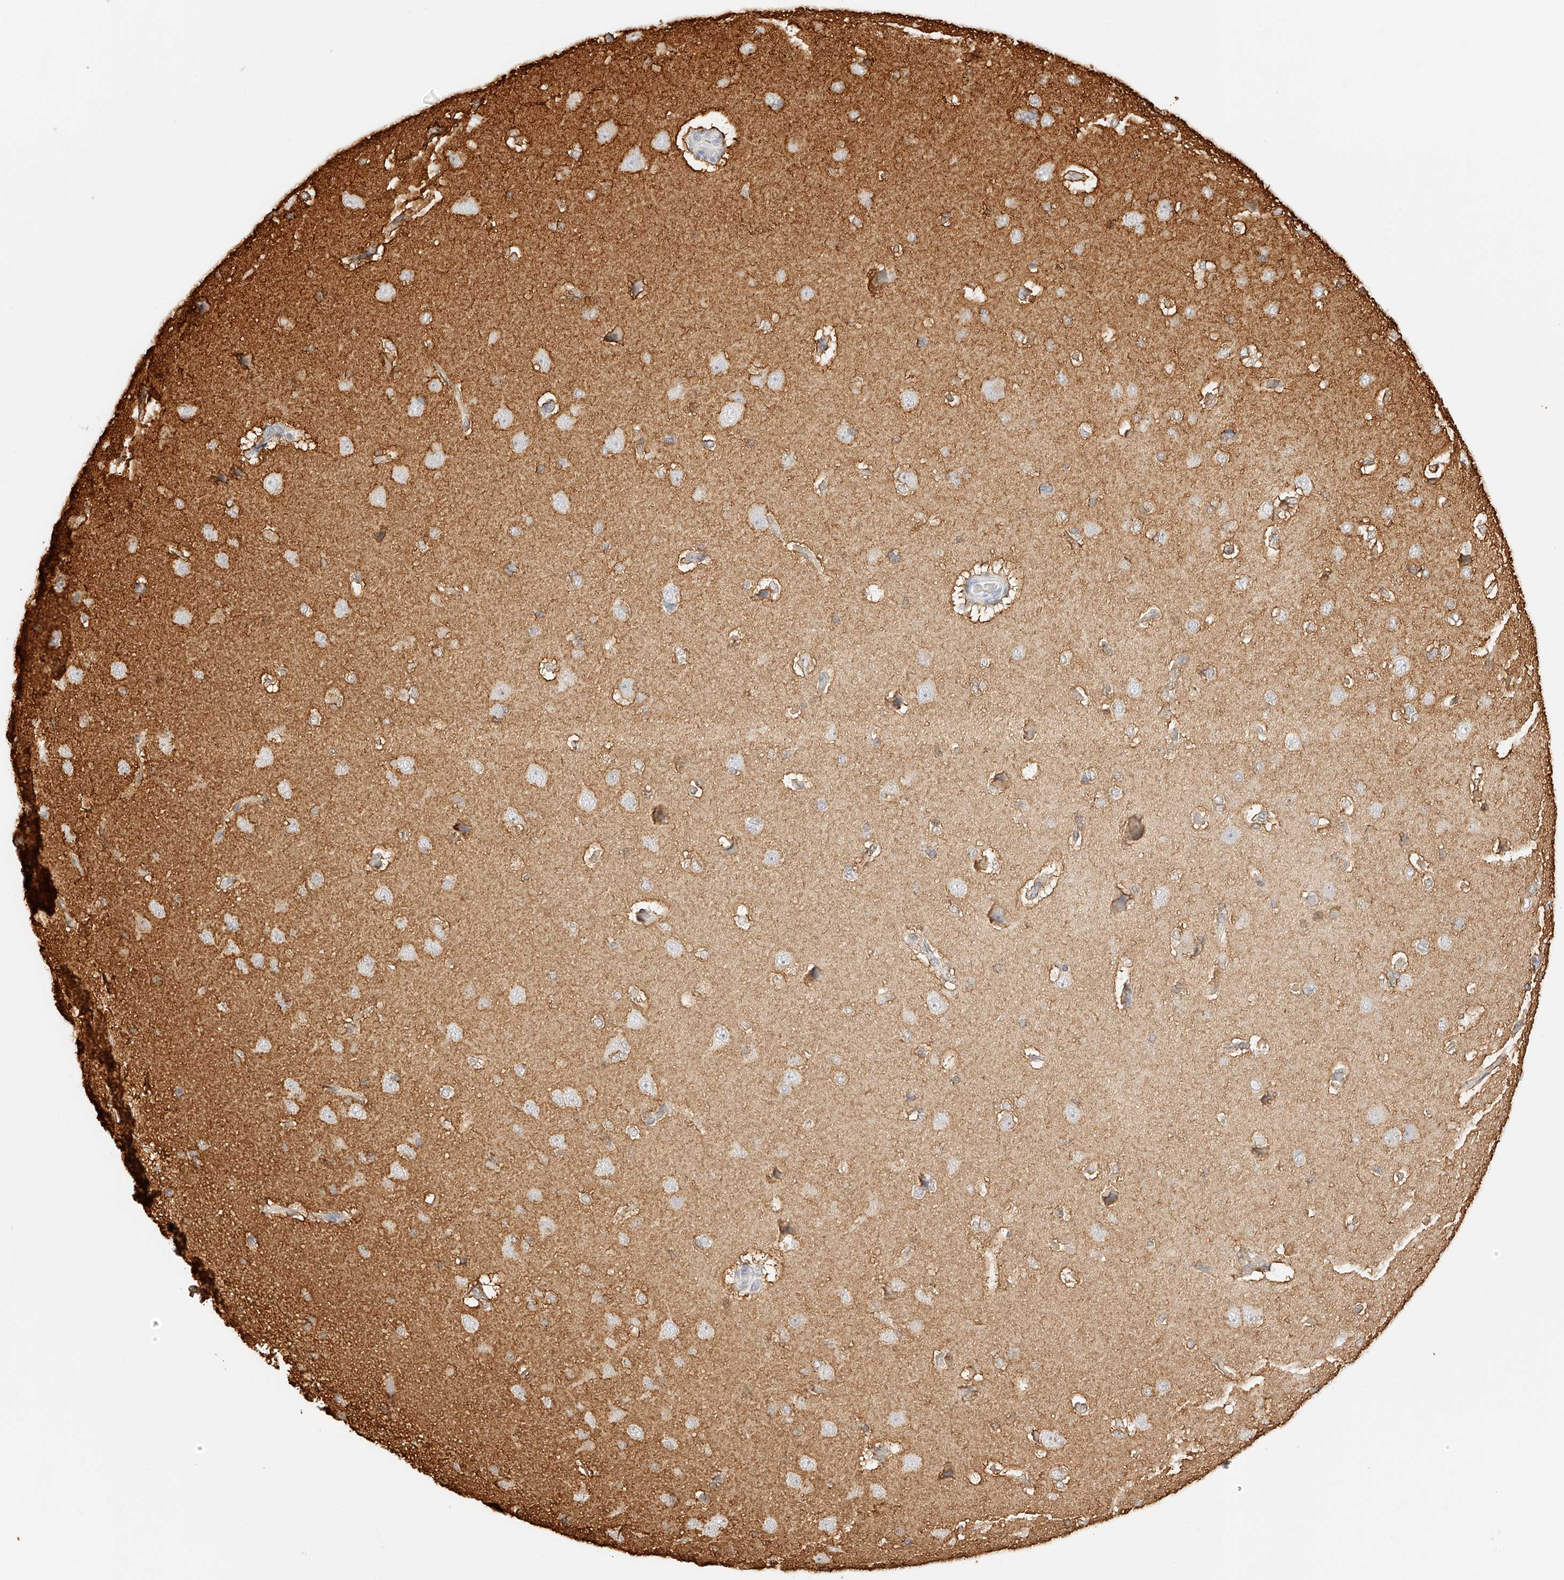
{"staining": {"intensity": "negative", "quantity": "none", "location": "none"}, "tissue": "cerebral cortex", "cell_type": "Endothelial cells", "image_type": "normal", "snomed": [{"axis": "morphology", "description": "Normal tissue, NOS"}, {"axis": "topography", "description": "Cerebral cortex"}], "caption": "Immunohistochemistry of benign human cerebral cortex shows no positivity in endothelial cells.", "gene": "ZFP69", "patient": {"sex": "male", "age": 62}}